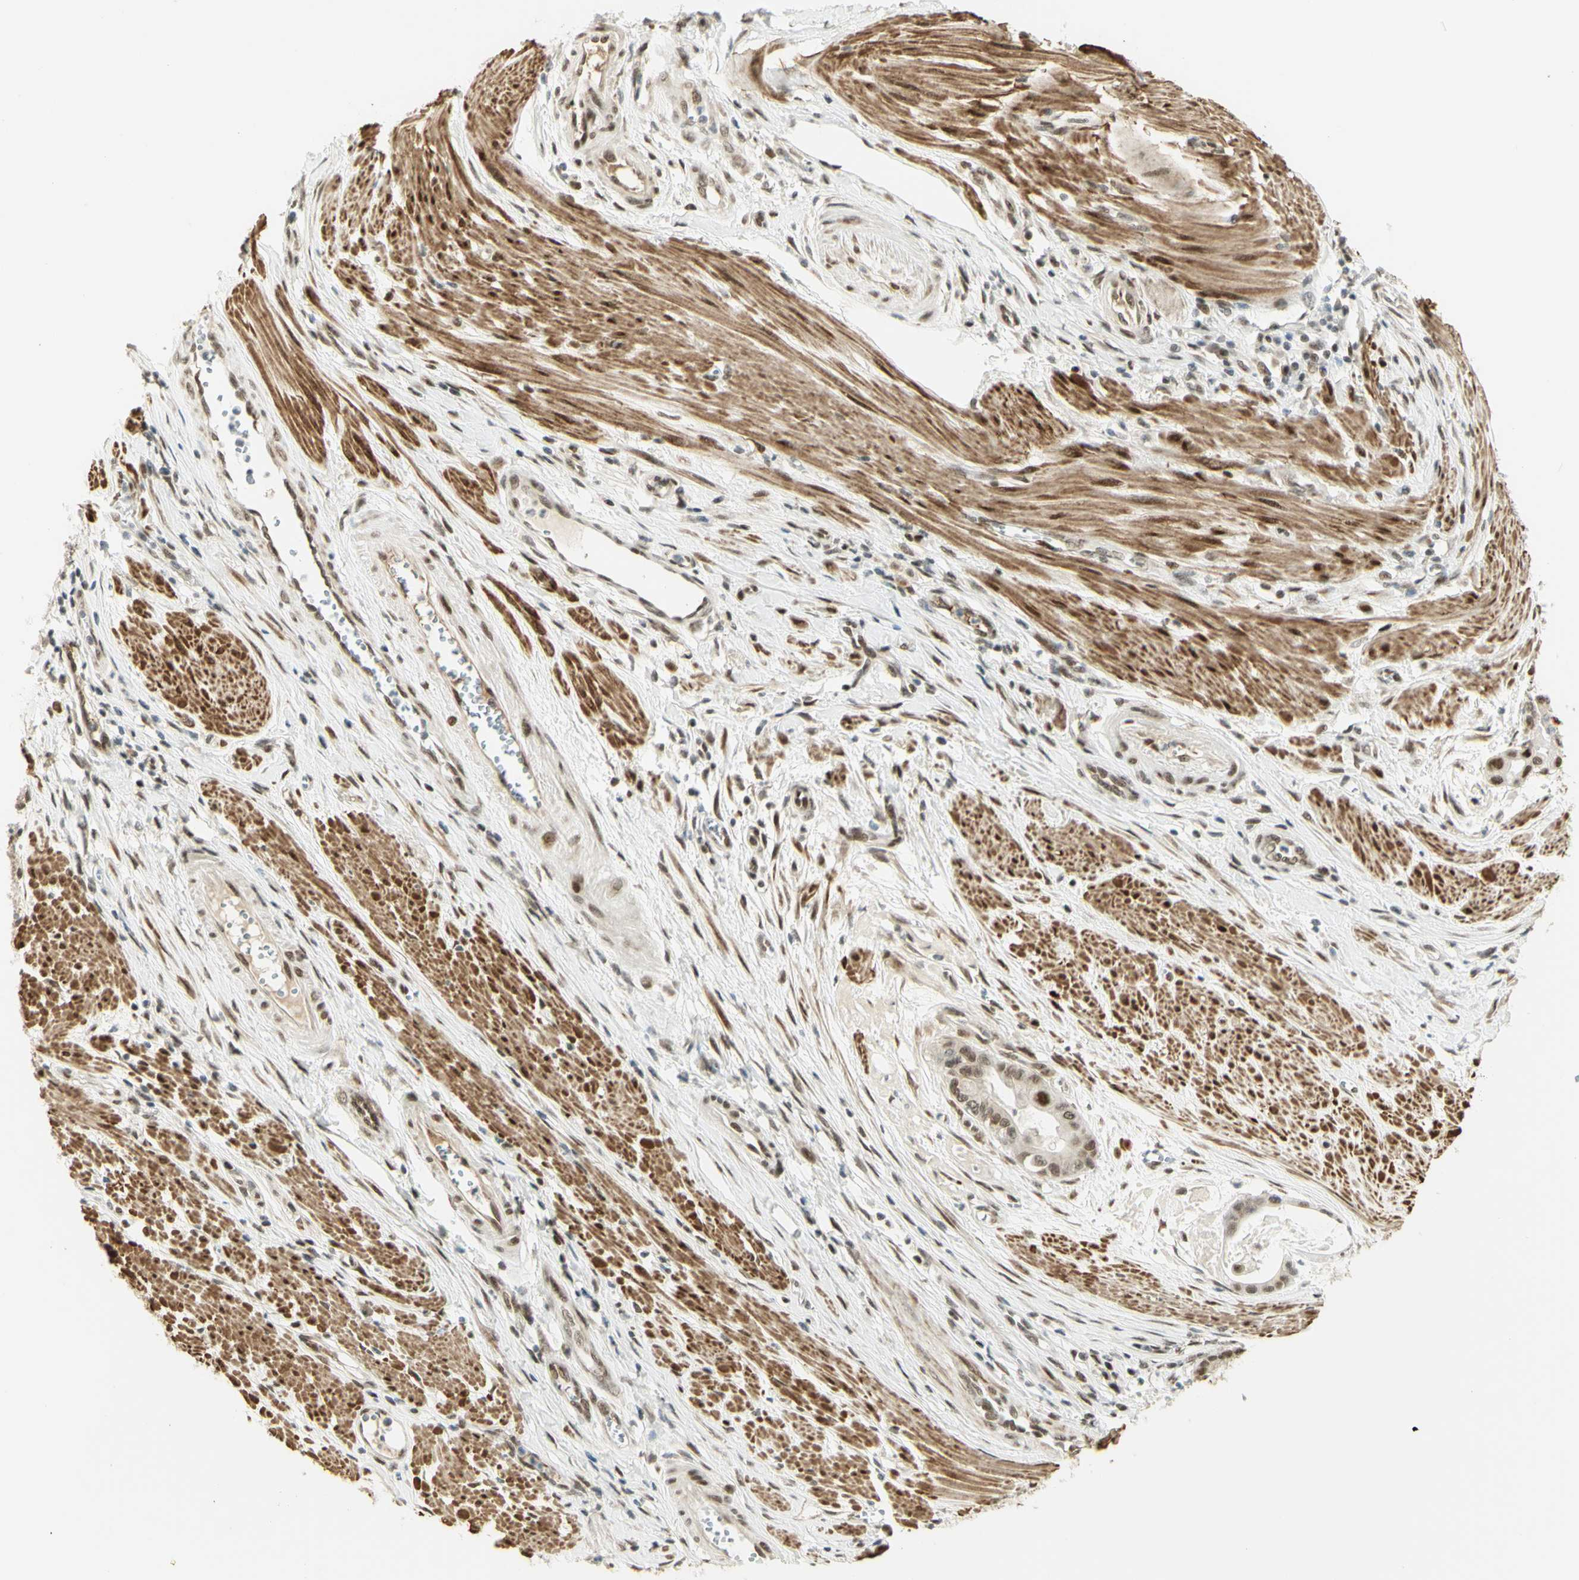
{"staining": {"intensity": "moderate", "quantity": ">75%", "location": "nuclear"}, "tissue": "pancreatic cancer", "cell_type": "Tumor cells", "image_type": "cancer", "snomed": [{"axis": "morphology", "description": "Adenocarcinoma, NOS"}, {"axis": "topography", "description": "Pancreas"}], "caption": "Pancreatic adenocarcinoma stained for a protein (brown) demonstrates moderate nuclear positive staining in approximately >75% of tumor cells.", "gene": "DDX1", "patient": {"sex": "female", "age": 75}}